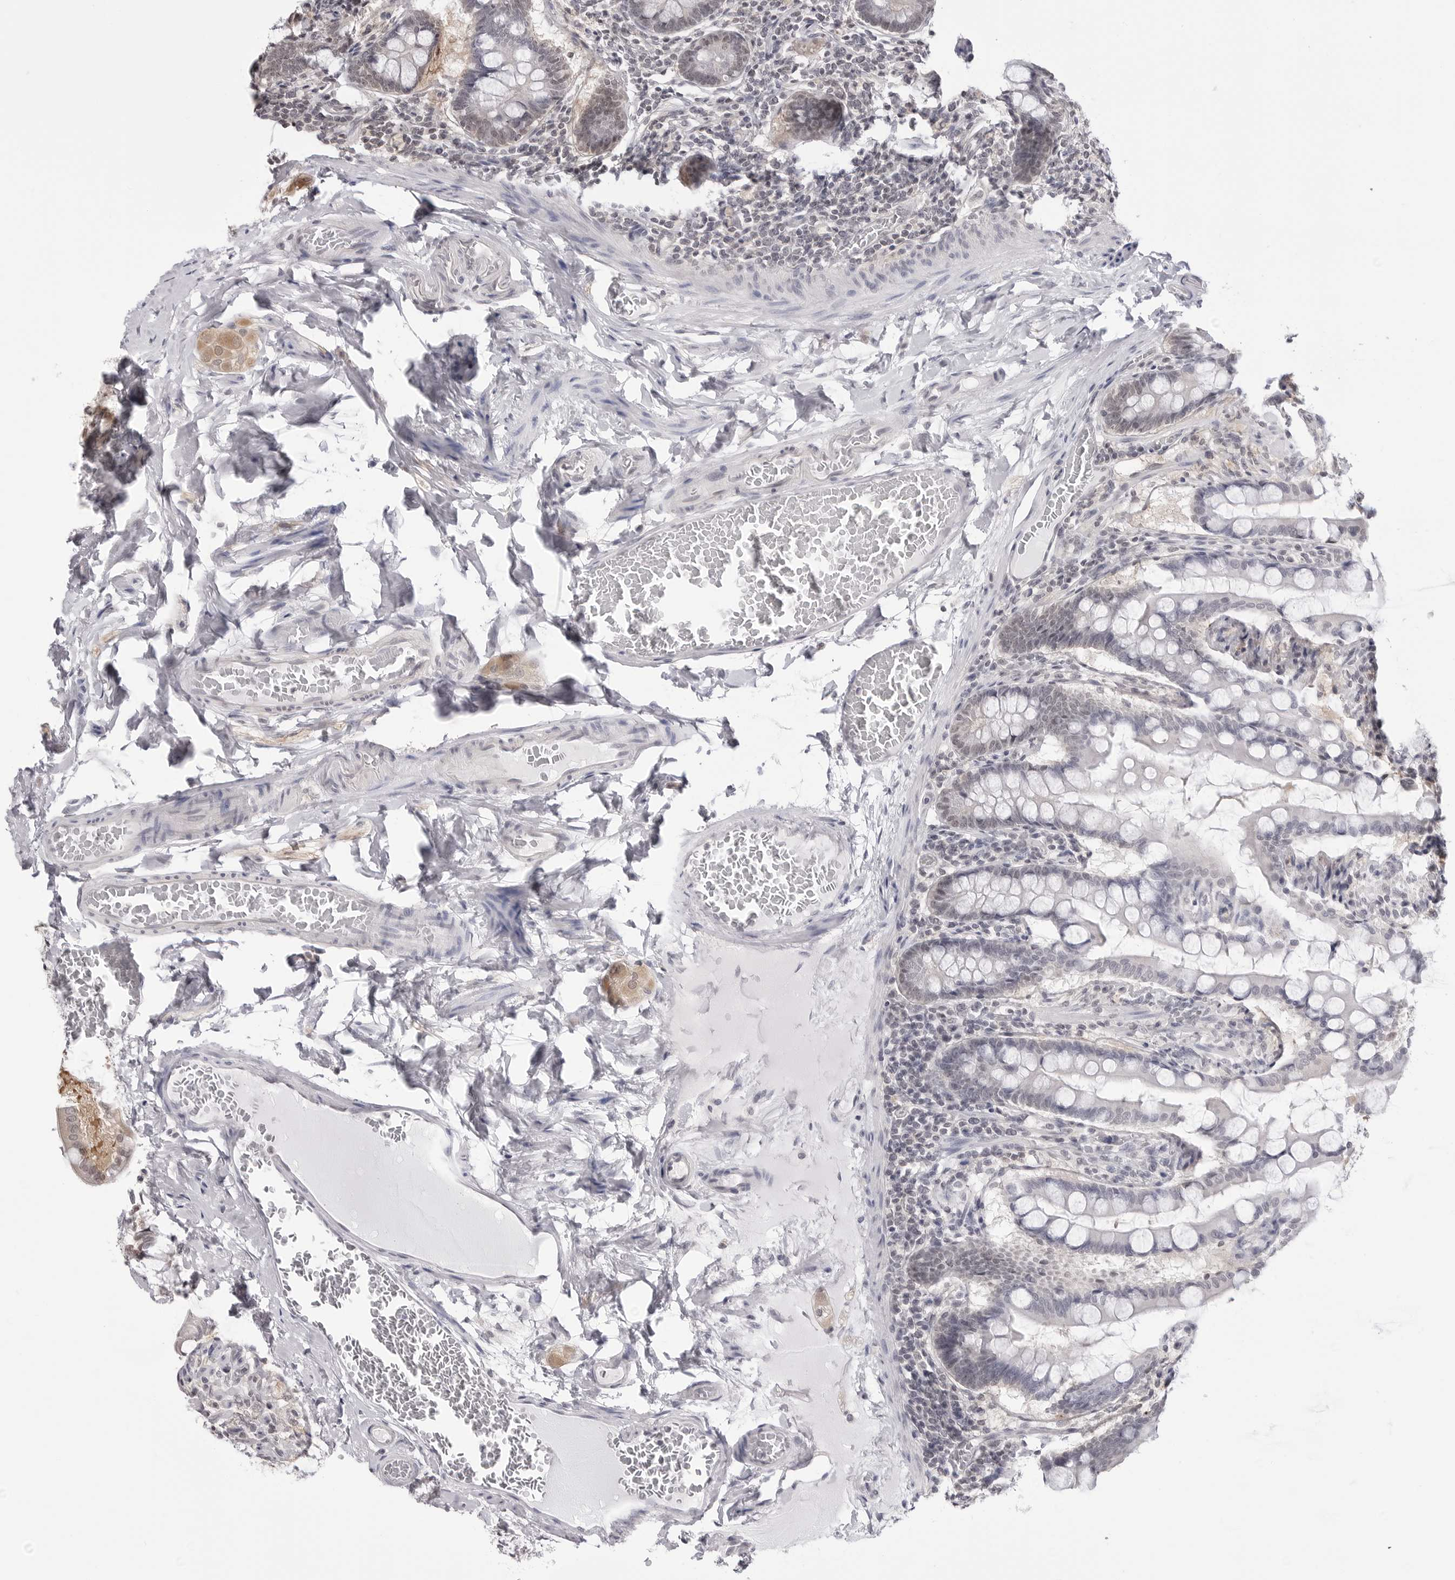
{"staining": {"intensity": "negative", "quantity": "none", "location": "none"}, "tissue": "small intestine", "cell_type": "Glandular cells", "image_type": "normal", "snomed": [{"axis": "morphology", "description": "Normal tissue, NOS"}, {"axis": "topography", "description": "Small intestine"}], "caption": "This image is of benign small intestine stained with immunohistochemistry to label a protein in brown with the nuclei are counter-stained blue. There is no expression in glandular cells. The staining is performed using DAB brown chromogen with nuclei counter-stained in using hematoxylin.", "gene": "YWHAG", "patient": {"sex": "male", "age": 41}}